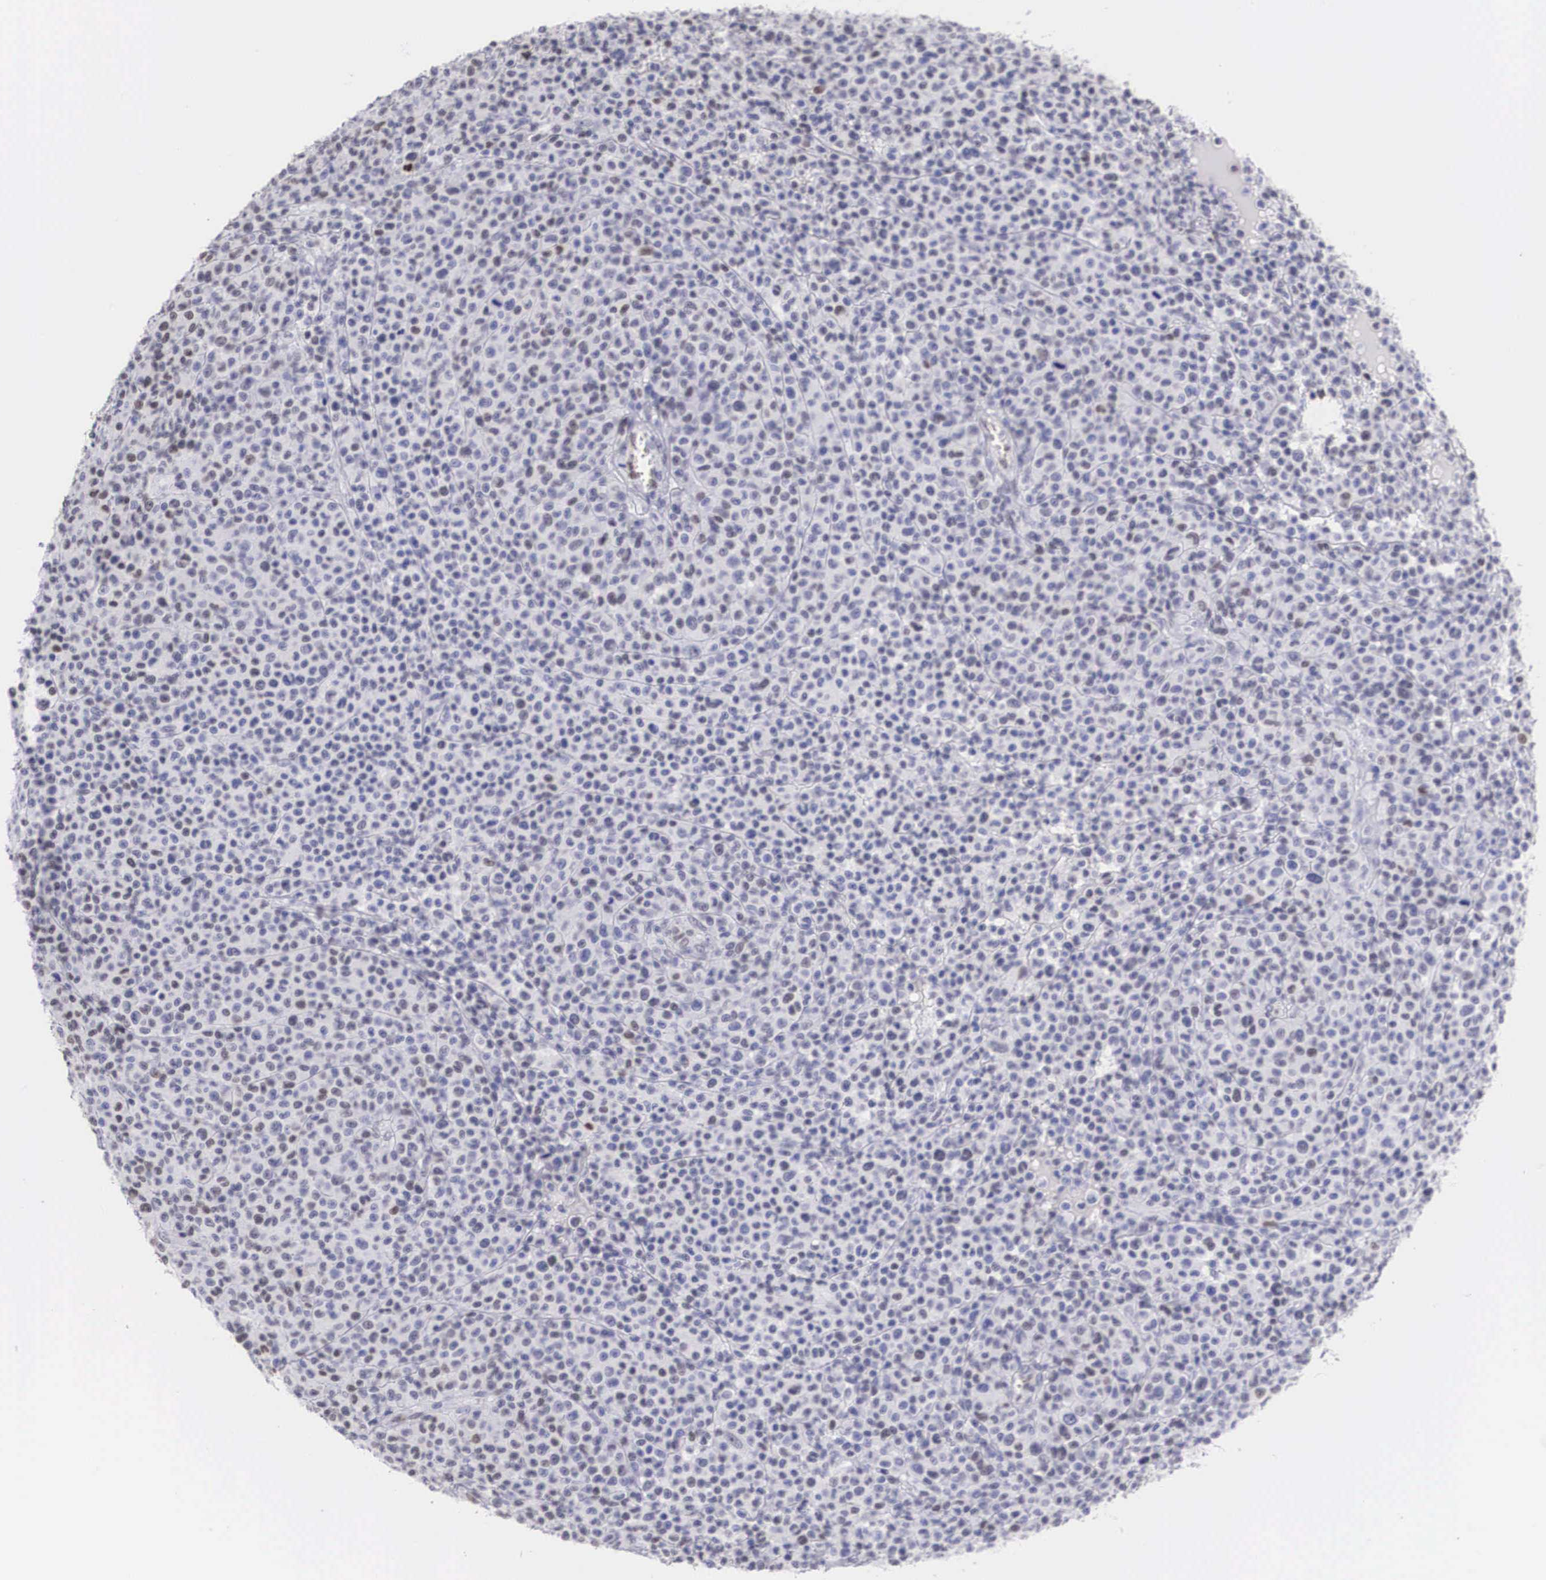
{"staining": {"intensity": "moderate", "quantity": "<25%", "location": "nuclear"}, "tissue": "melanoma", "cell_type": "Tumor cells", "image_type": "cancer", "snomed": [{"axis": "morphology", "description": "Malignant melanoma, Metastatic site"}, {"axis": "topography", "description": "Skin"}], "caption": "Moderate nuclear protein staining is seen in about <25% of tumor cells in melanoma.", "gene": "HMGN5", "patient": {"sex": "male", "age": 32}}